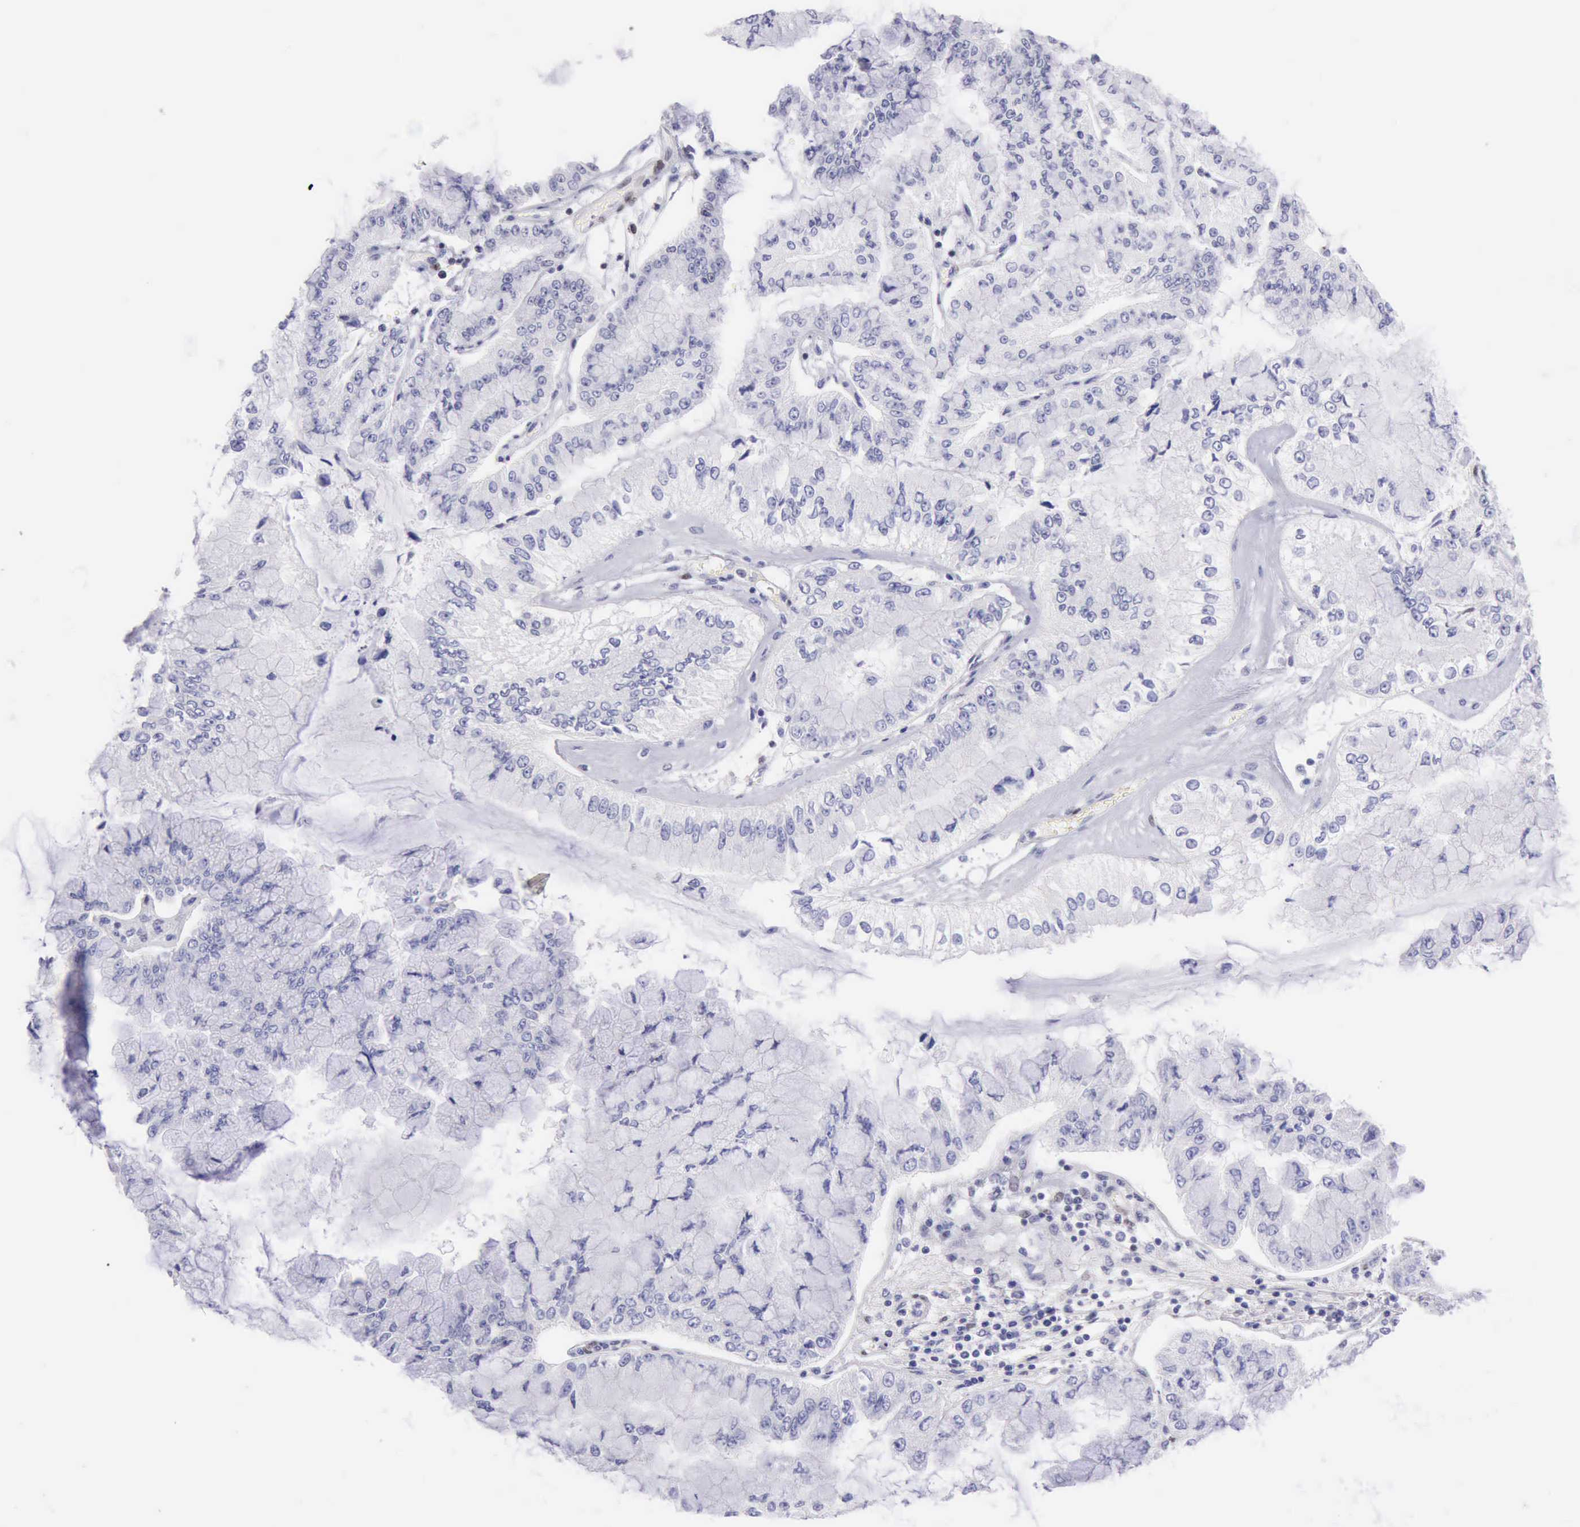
{"staining": {"intensity": "negative", "quantity": "none", "location": "none"}, "tissue": "liver cancer", "cell_type": "Tumor cells", "image_type": "cancer", "snomed": [{"axis": "morphology", "description": "Cholangiocarcinoma"}, {"axis": "topography", "description": "Liver"}], "caption": "Micrograph shows no protein staining in tumor cells of liver cancer (cholangiocarcinoma) tissue.", "gene": "EP300", "patient": {"sex": "female", "age": 79}}